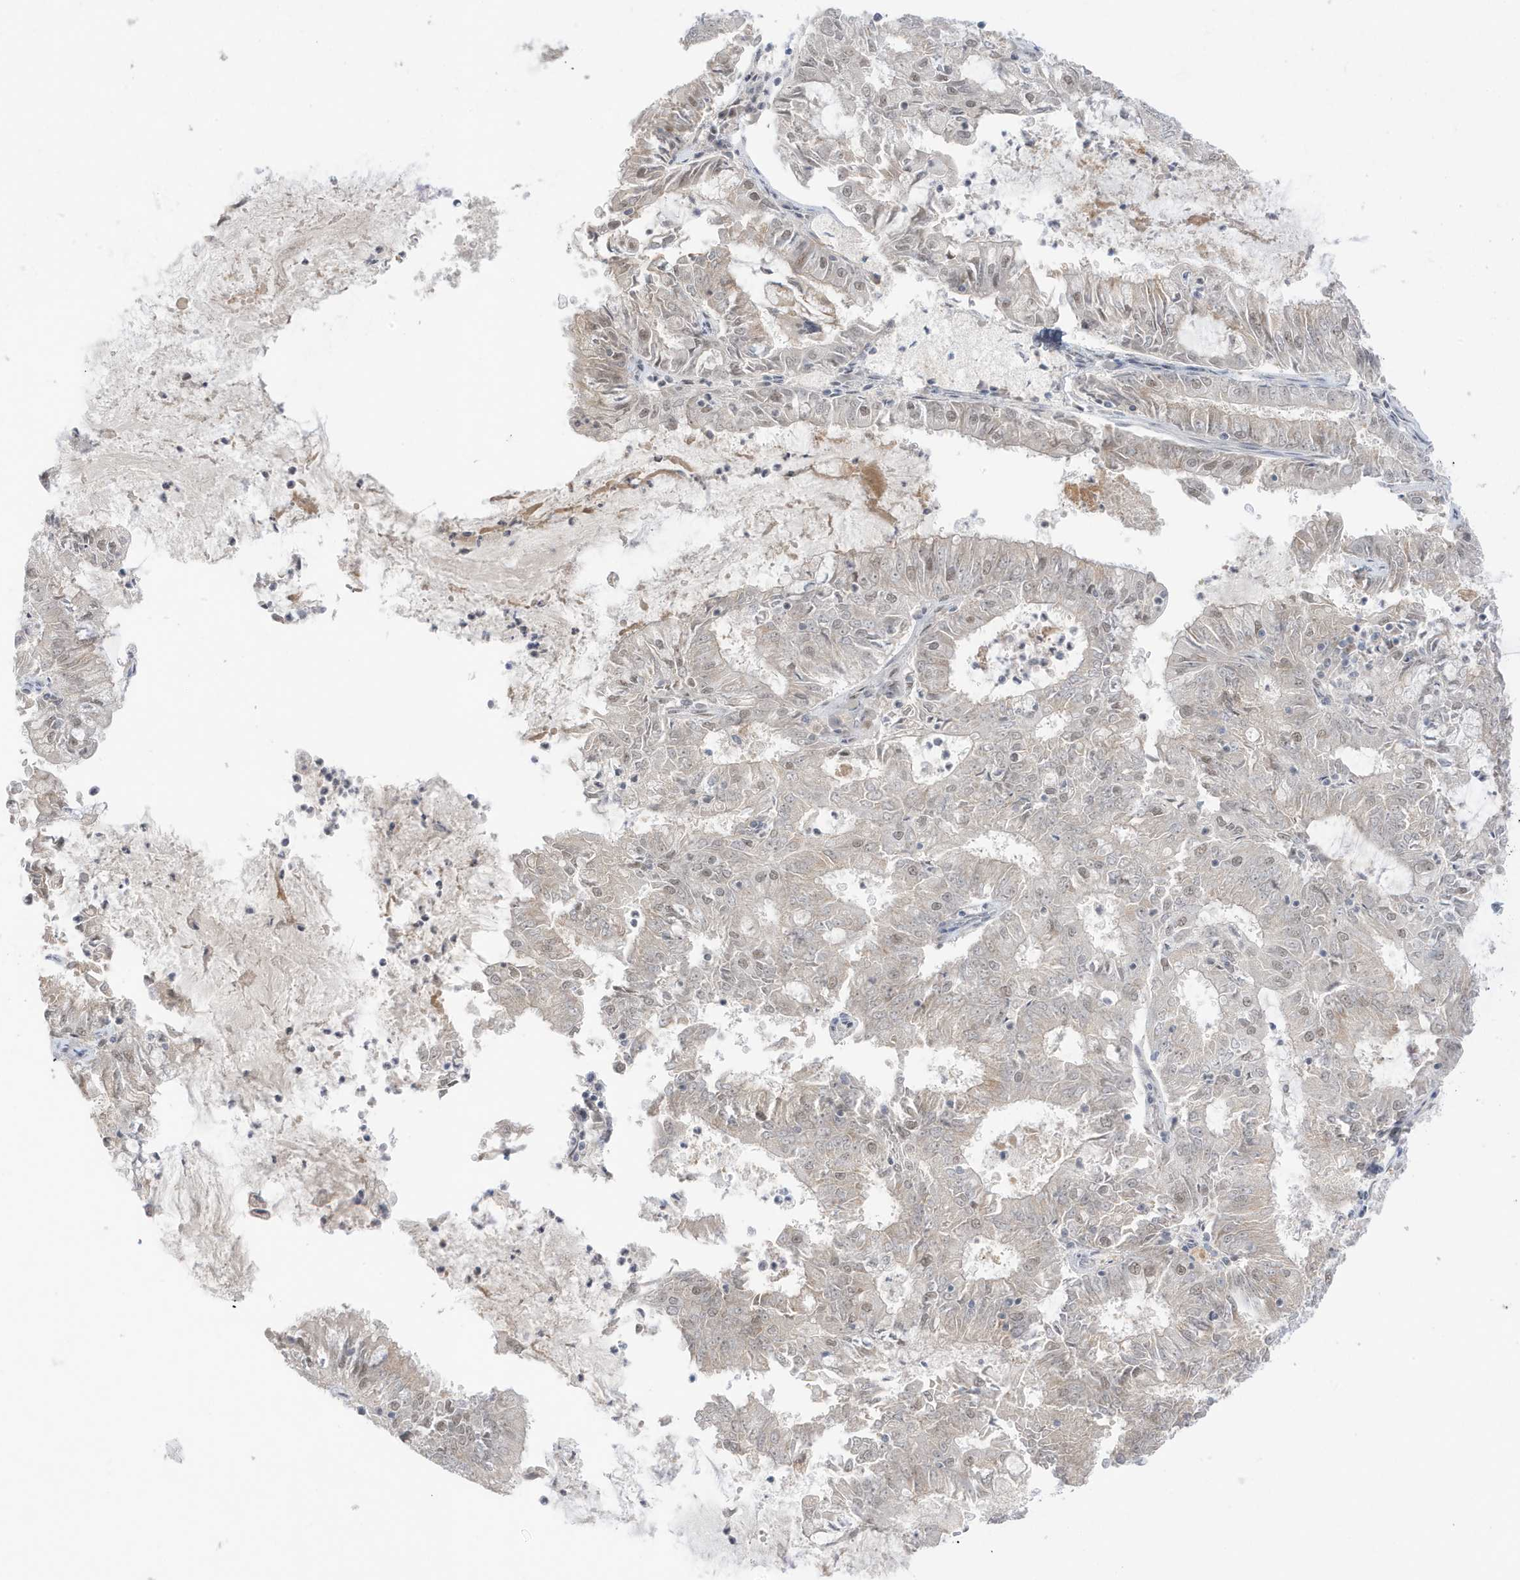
{"staining": {"intensity": "weak", "quantity": "<25%", "location": "cytoplasmic/membranous,nuclear"}, "tissue": "endometrial cancer", "cell_type": "Tumor cells", "image_type": "cancer", "snomed": [{"axis": "morphology", "description": "Adenocarcinoma, NOS"}, {"axis": "topography", "description": "Endometrium"}], "caption": "A micrograph of human endometrial cancer (adenocarcinoma) is negative for staining in tumor cells.", "gene": "MSL3", "patient": {"sex": "female", "age": 57}}